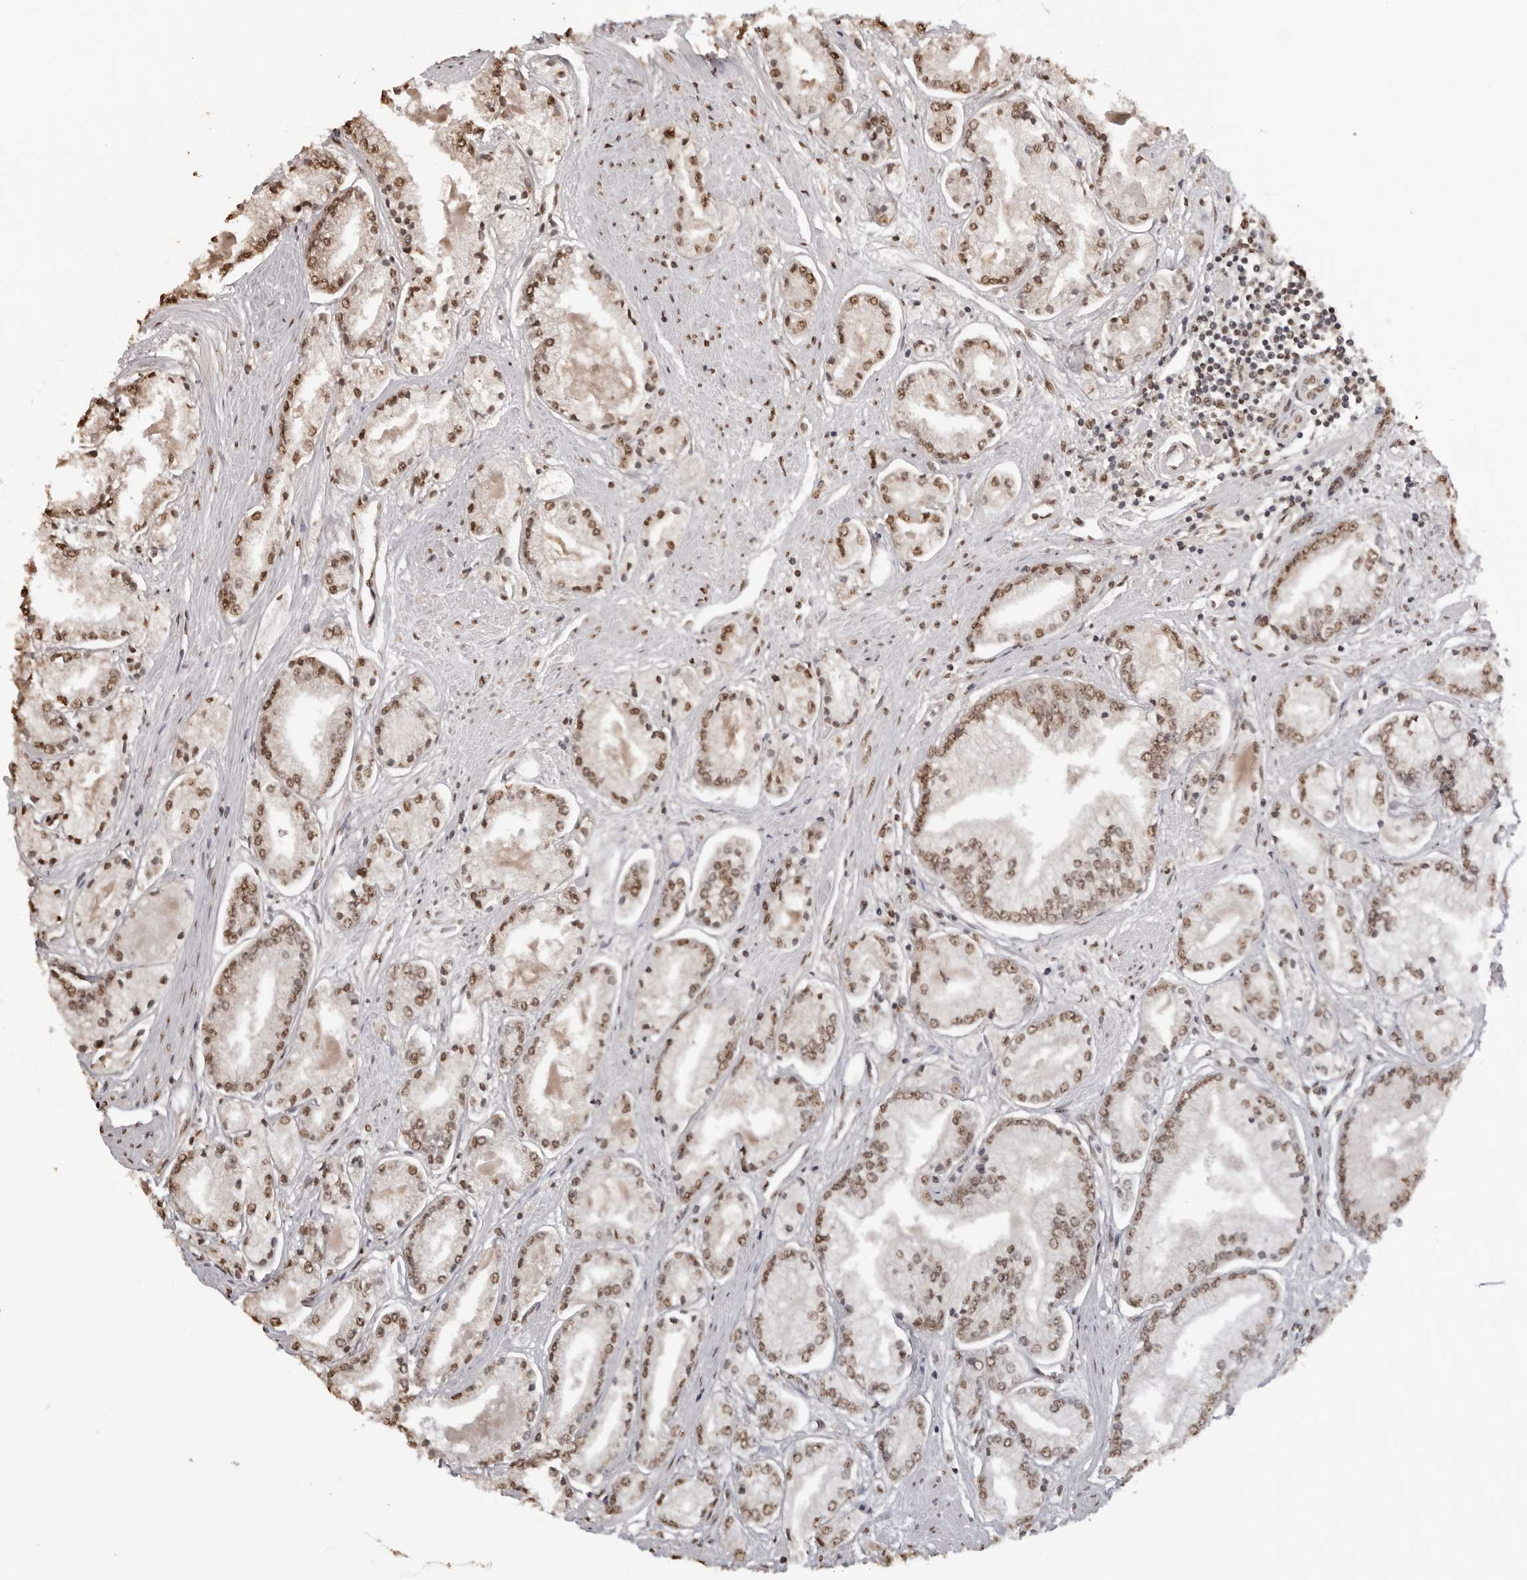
{"staining": {"intensity": "moderate", "quantity": ">75%", "location": "nuclear"}, "tissue": "prostate cancer", "cell_type": "Tumor cells", "image_type": "cancer", "snomed": [{"axis": "morphology", "description": "Adenocarcinoma, Low grade"}, {"axis": "topography", "description": "Prostate"}], "caption": "Human prostate low-grade adenocarcinoma stained with a brown dye exhibits moderate nuclear positive expression in approximately >75% of tumor cells.", "gene": "OLIG3", "patient": {"sex": "male", "age": 52}}